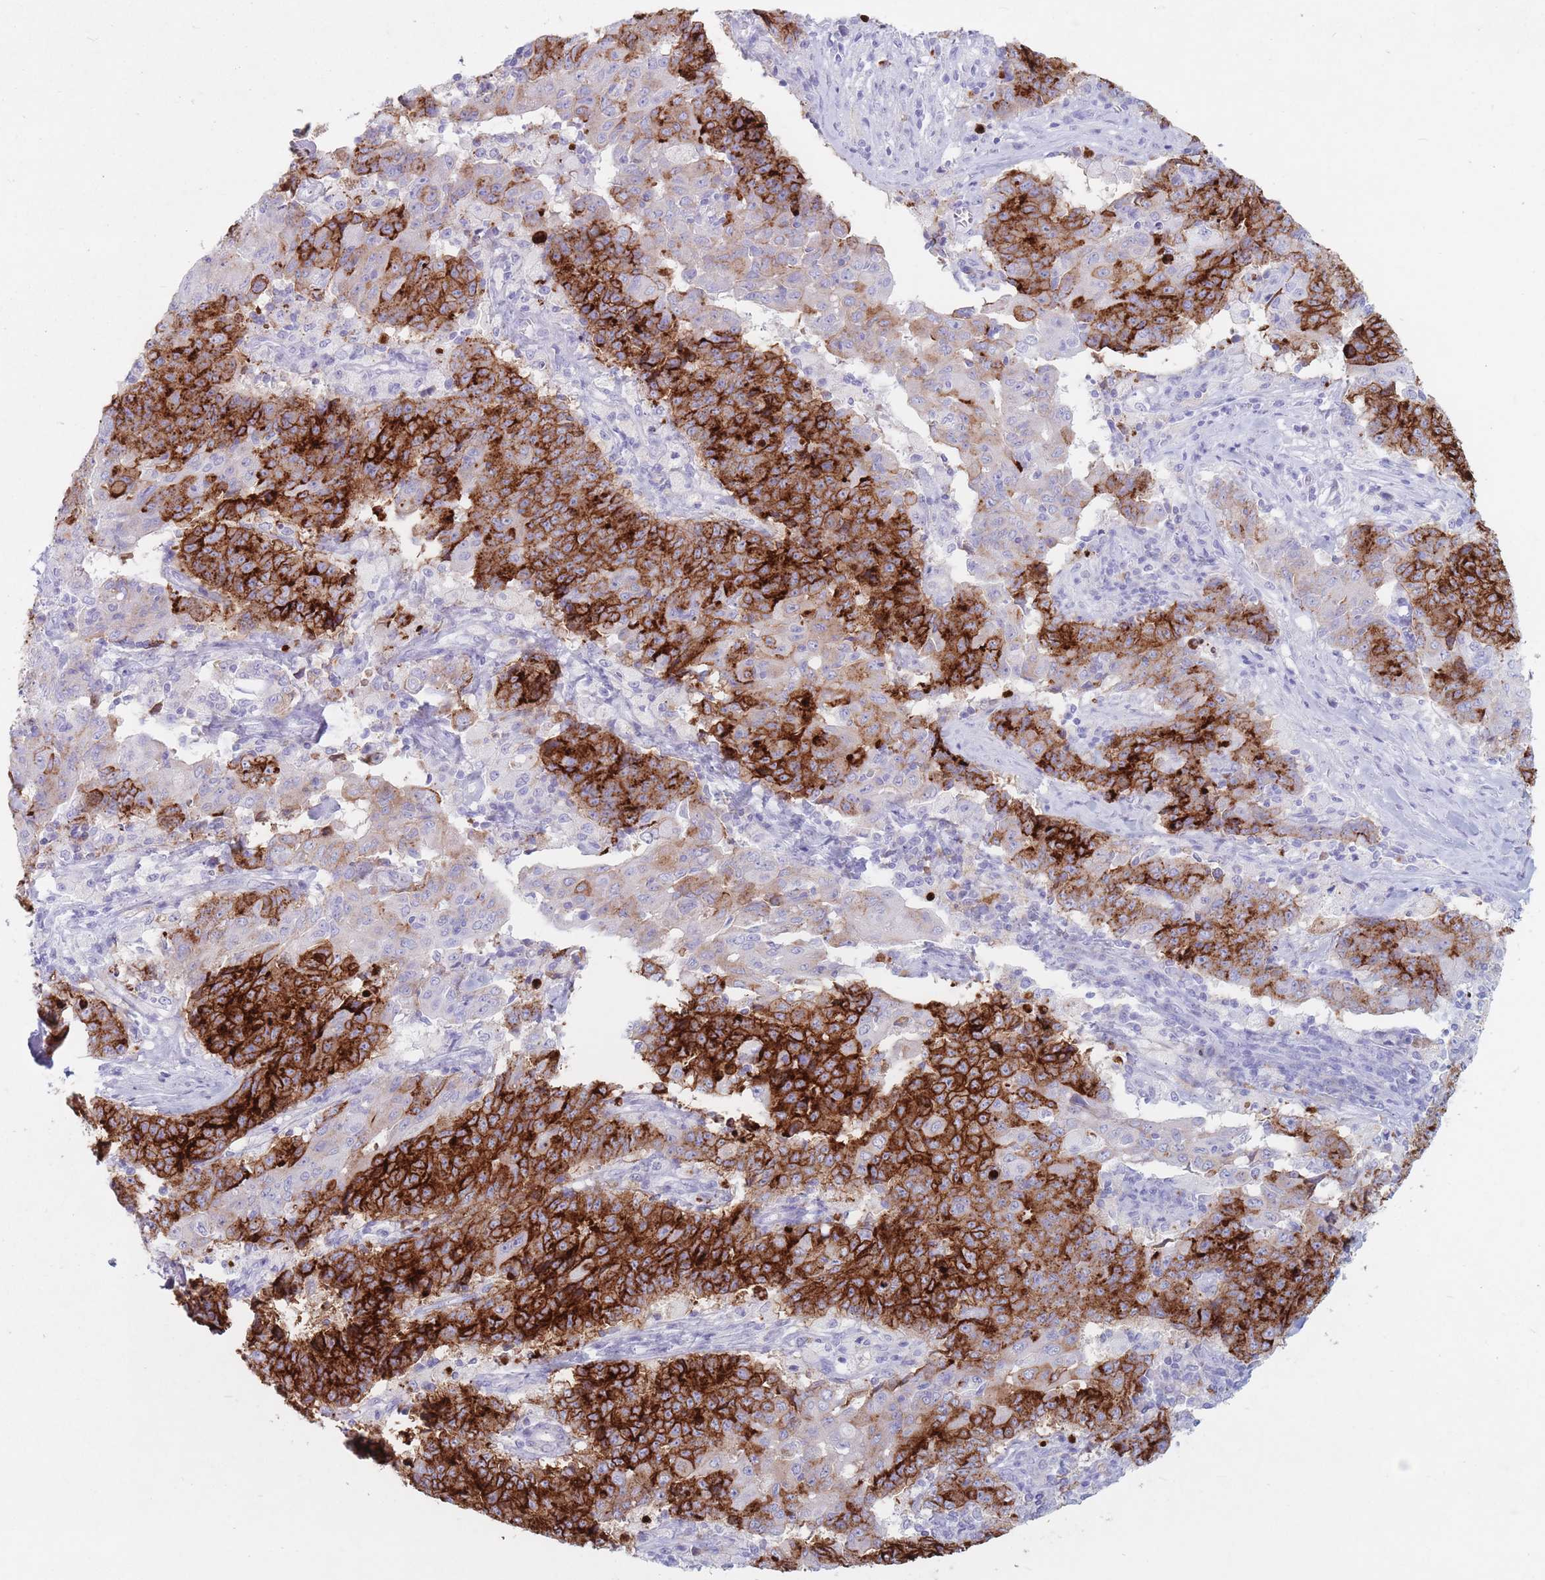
{"staining": {"intensity": "strong", "quantity": ">75%", "location": "cytoplasmic/membranous"}, "tissue": "ovarian cancer", "cell_type": "Tumor cells", "image_type": "cancer", "snomed": [{"axis": "morphology", "description": "Carcinoma, endometroid"}, {"axis": "topography", "description": "Ovary"}], "caption": "High-magnification brightfield microscopy of ovarian cancer (endometroid carcinoma) stained with DAB (3,3'-diaminobenzidine) (brown) and counterstained with hematoxylin (blue). tumor cells exhibit strong cytoplasmic/membranous positivity is identified in about>75% of cells. The staining was performed using DAB (3,3'-diaminobenzidine) to visualize the protein expression in brown, while the nuclei were stained in blue with hematoxylin (Magnification: 20x).", "gene": "ST3GAL5", "patient": {"sex": "female", "age": 42}}